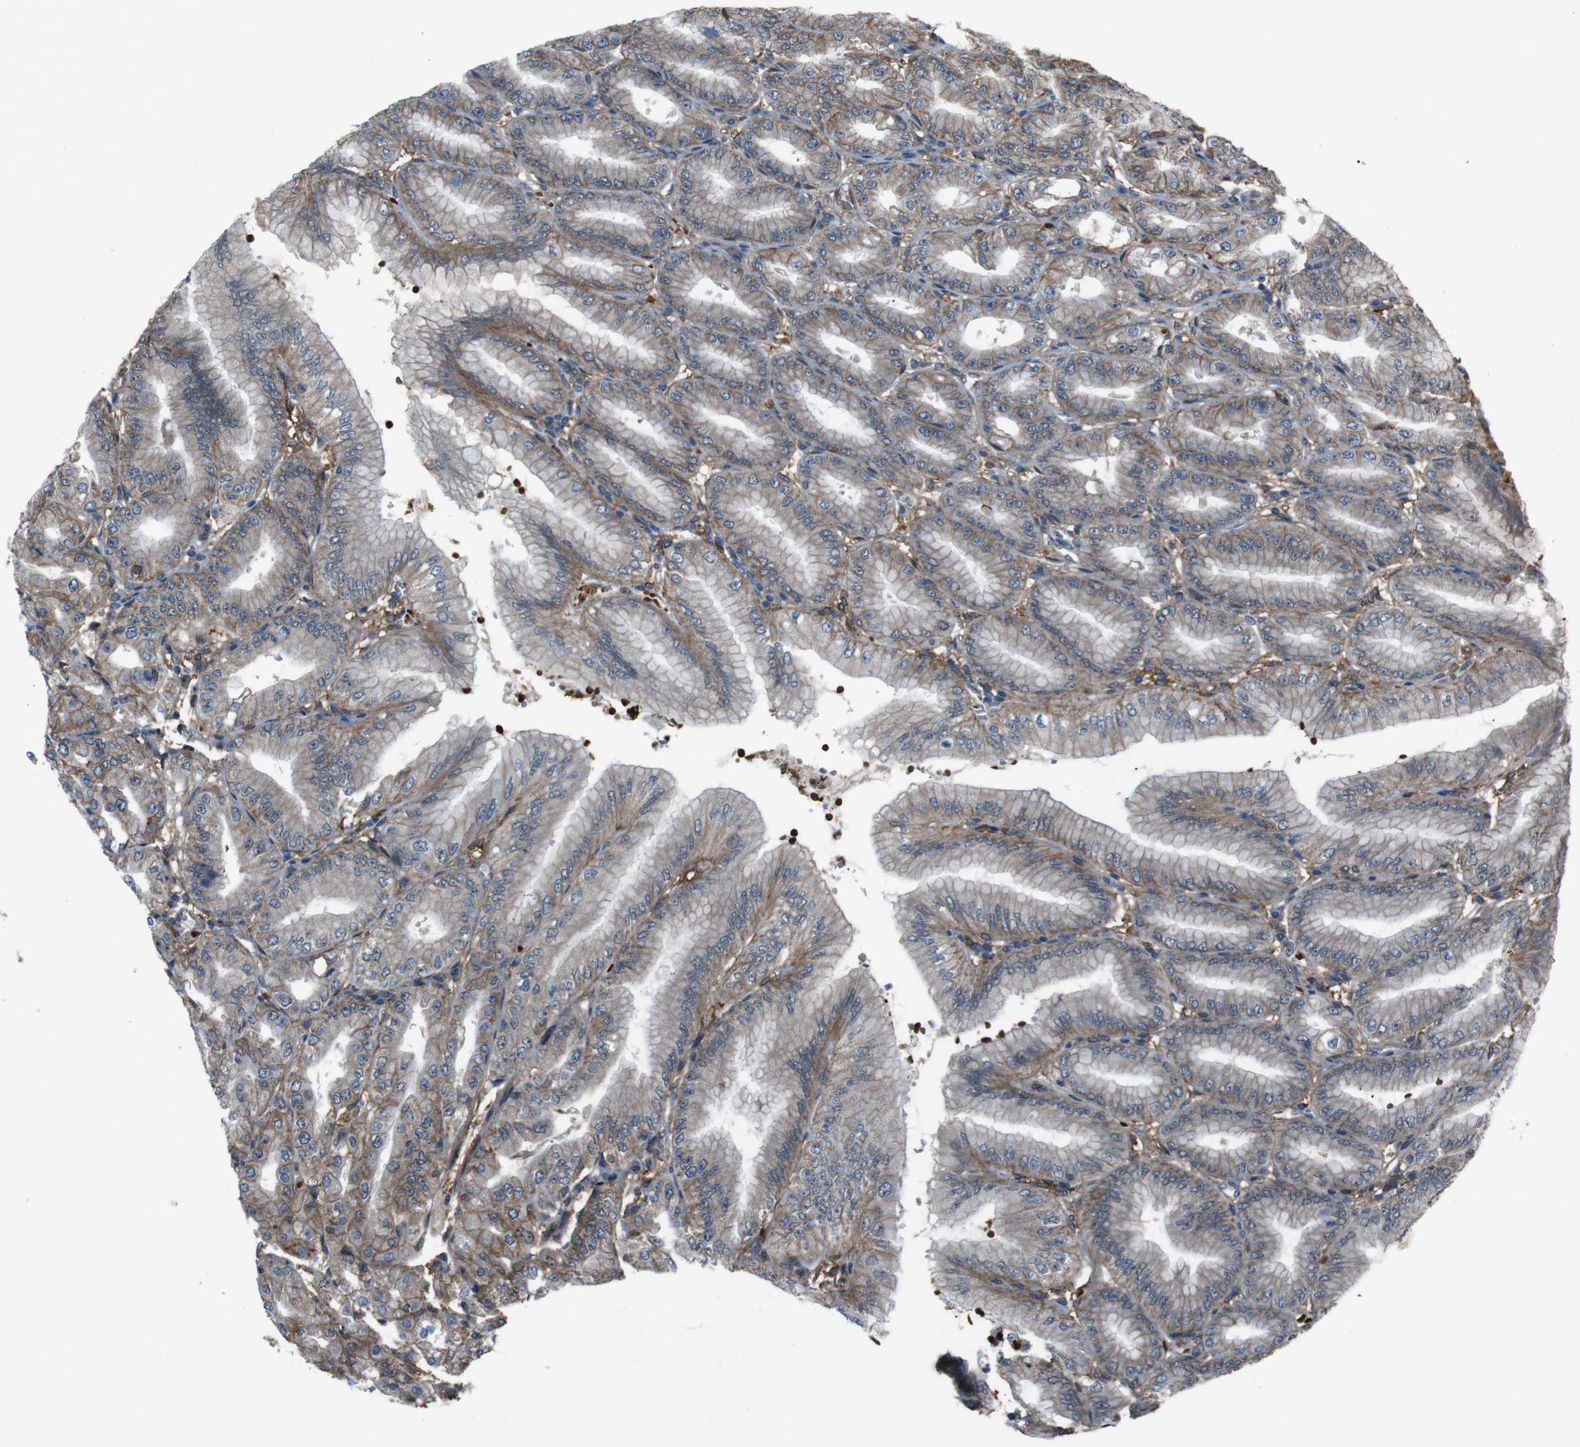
{"staining": {"intensity": "moderate", "quantity": "25%-75%", "location": "cytoplasmic/membranous"}, "tissue": "stomach", "cell_type": "Glandular cells", "image_type": "normal", "snomed": [{"axis": "morphology", "description": "Normal tissue, NOS"}, {"axis": "topography", "description": "Stomach, lower"}], "caption": "DAB immunohistochemical staining of benign stomach demonstrates moderate cytoplasmic/membranous protein positivity in about 25%-75% of glandular cells. (brown staining indicates protein expression, while blue staining denotes nuclei).", "gene": "ATP2B1", "patient": {"sex": "male", "age": 71}}